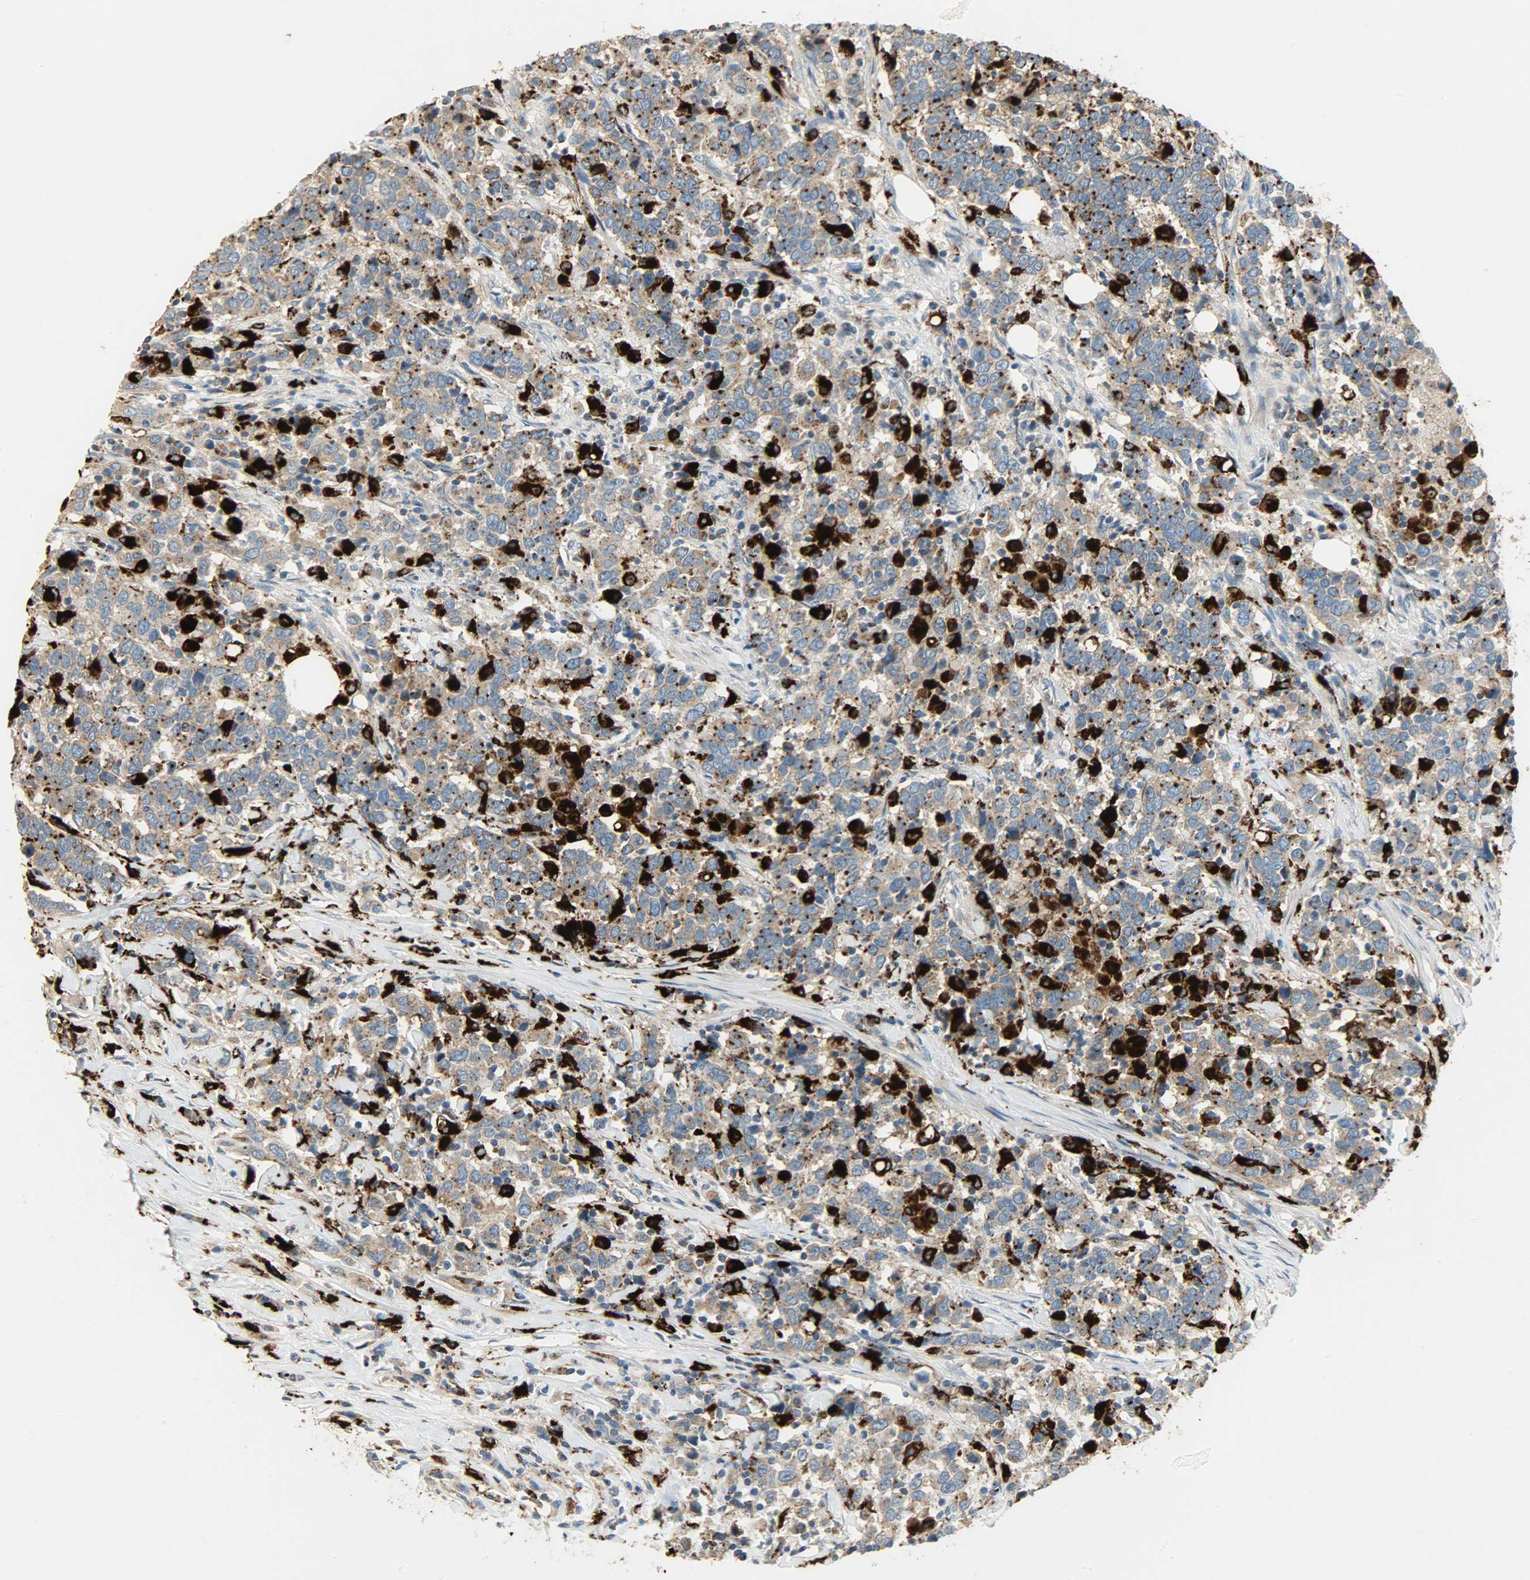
{"staining": {"intensity": "weak", "quantity": ">75%", "location": "cytoplasmic/membranous"}, "tissue": "urothelial cancer", "cell_type": "Tumor cells", "image_type": "cancer", "snomed": [{"axis": "morphology", "description": "Urothelial carcinoma, High grade"}, {"axis": "topography", "description": "Urinary bladder"}], "caption": "High-magnification brightfield microscopy of urothelial carcinoma (high-grade) stained with DAB (3,3'-diaminobenzidine) (brown) and counterstained with hematoxylin (blue). tumor cells exhibit weak cytoplasmic/membranous staining is appreciated in about>75% of cells. Nuclei are stained in blue.", "gene": "ASAH1", "patient": {"sex": "male", "age": 61}}